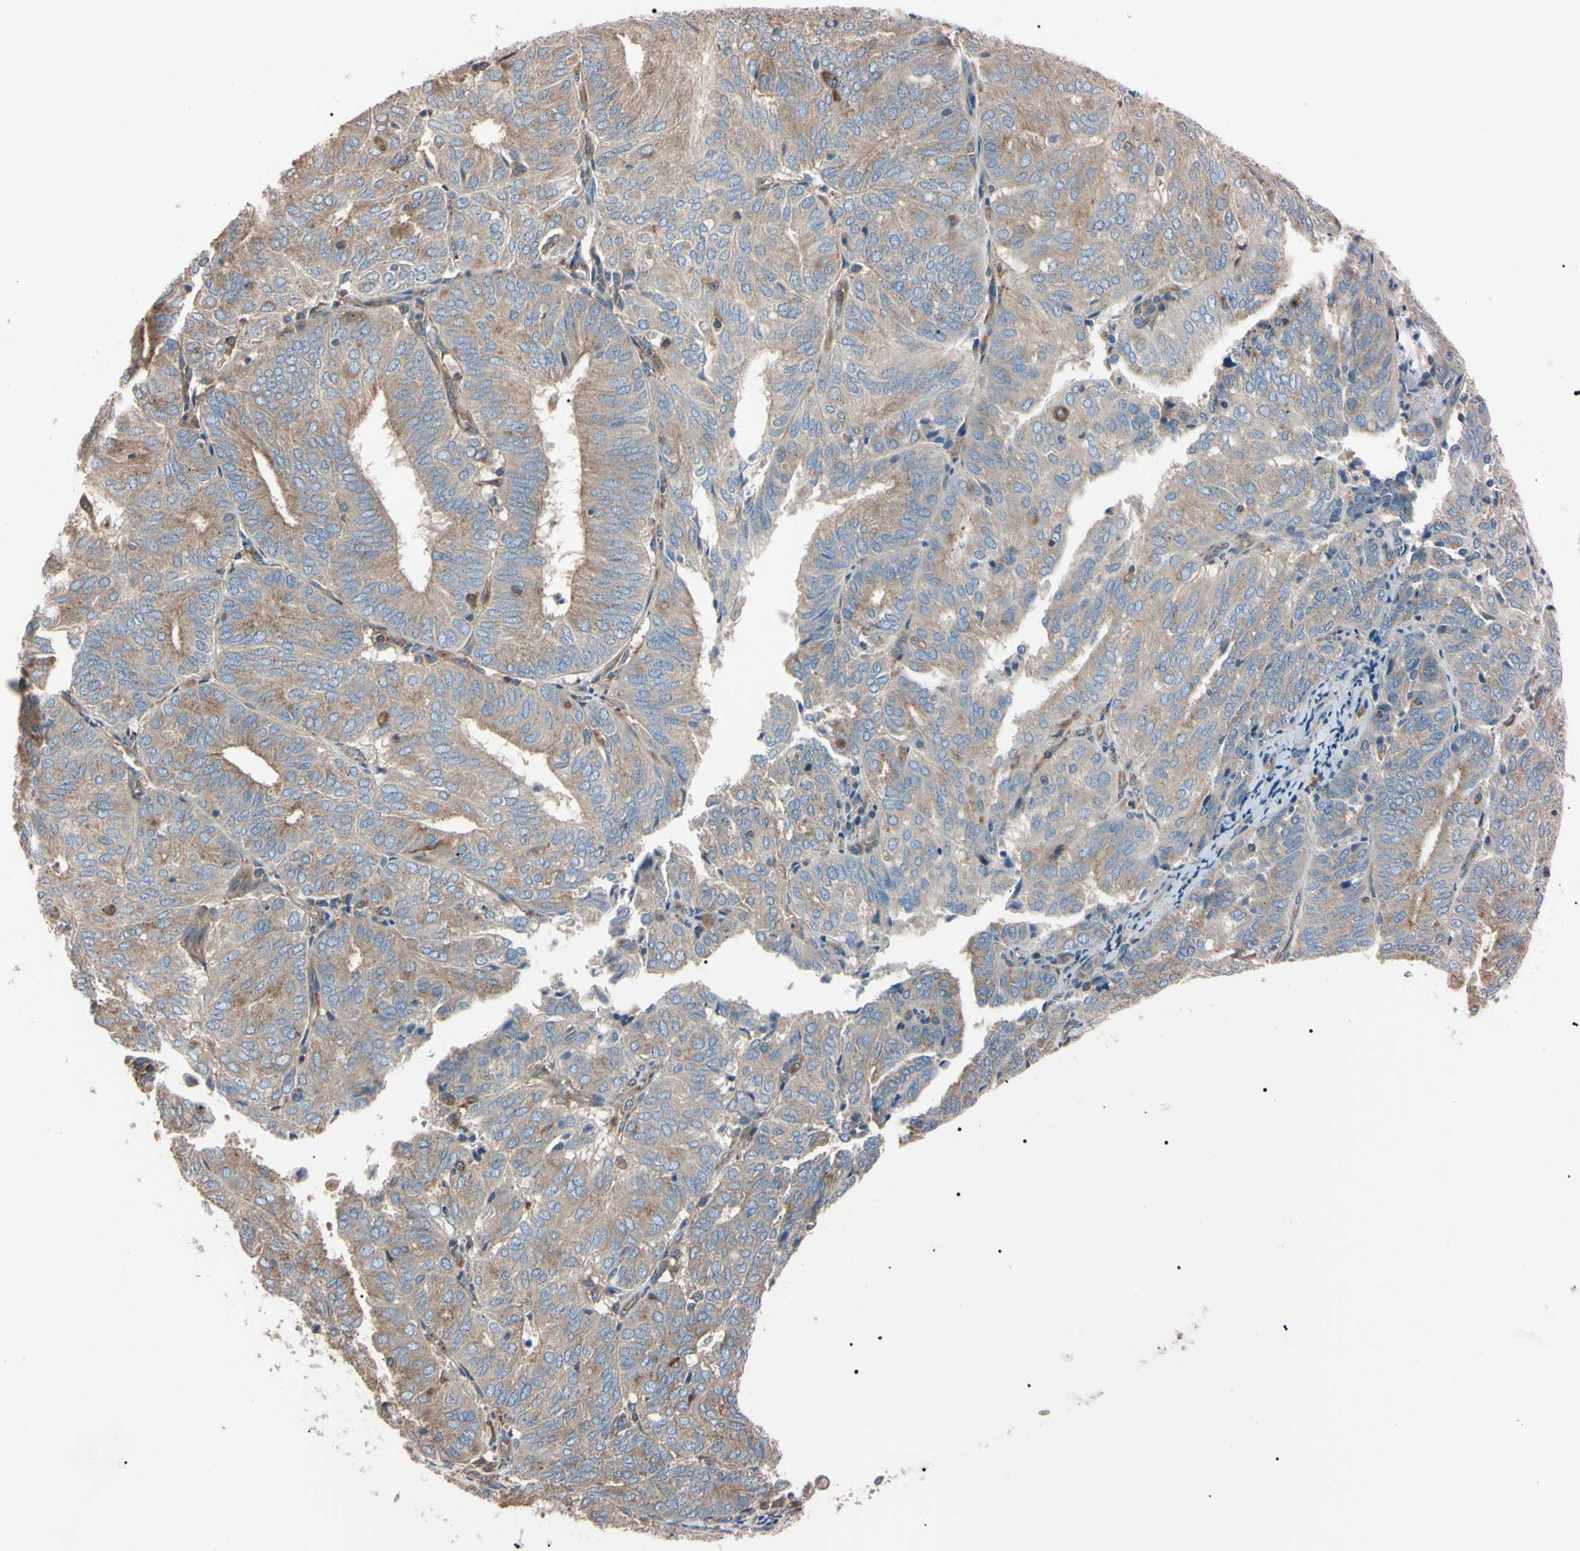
{"staining": {"intensity": "weak", "quantity": ">75%", "location": "cytoplasmic/membranous"}, "tissue": "endometrial cancer", "cell_type": "Tumor cells", "image_type": "cancer", "snomed": [{"axis": "morphology", "description": "Adenocarcinoma, NOS"}, {"axis": "topography", "description": "Uterus"}], "caption": "Endometrial adenocarcinoma stained for a protein (brown) reveals weak cytoplasmic/membranous positive staining in approximately >75% of tumor cells.", "gene": "PRKACA", "patient": {"sex": "female", "age": 60}}